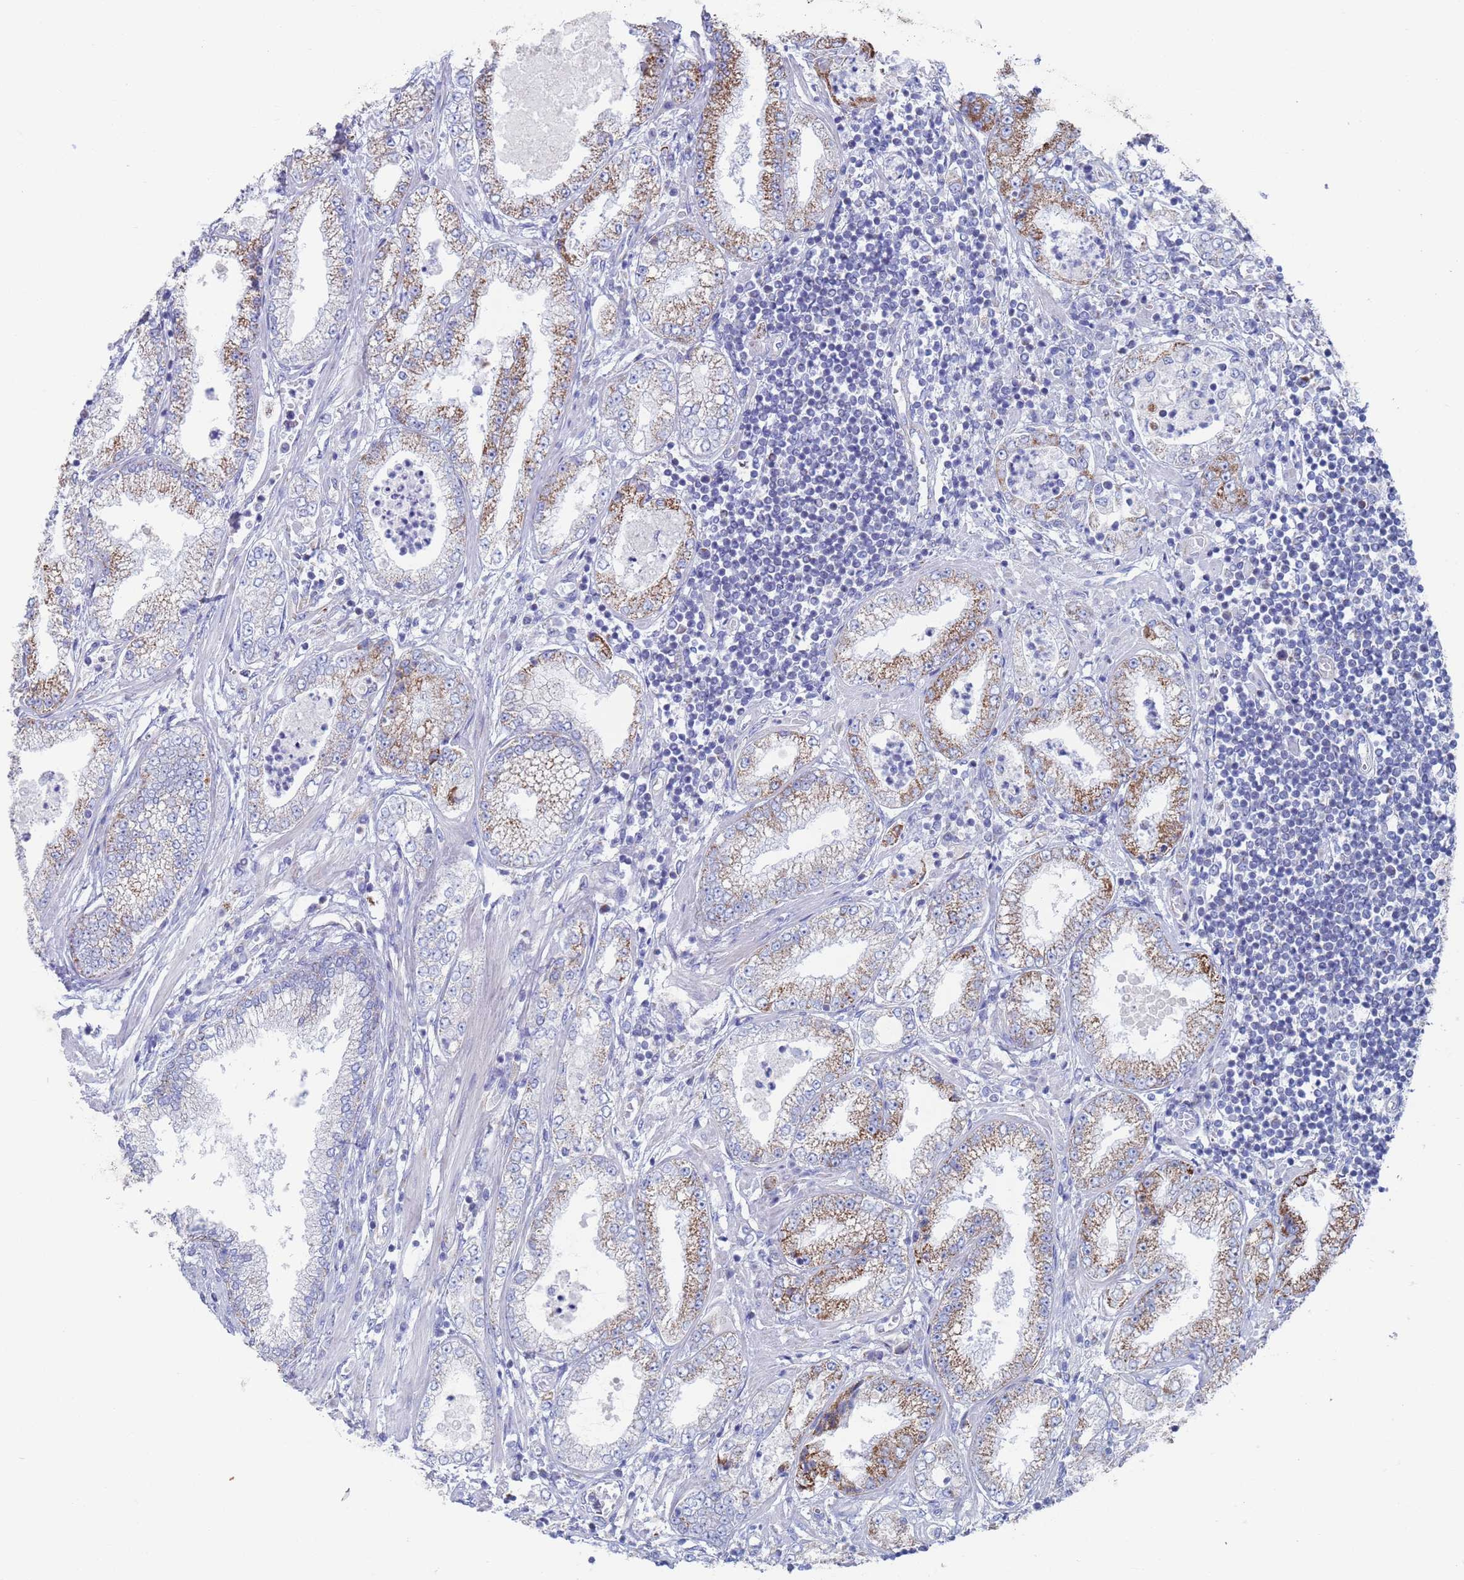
{"staining": {"intensity": "moderate", "quantity": ">75%", "location": "cytoplasmic/membranous"}, "tissue": "prostate cancer", "cell_type": "Tumor cells", "image_type": "cancer", "snomed": [{"axis": "morphology", "description": "Adenocarcinoma, High grade"}, {"axis": "topography", "description": "Prostate"}], "caption": "The immunohistochemical stain shows moderate cytoplasmic/membranous positivity in tumor cells of prostate high-grade adenocarcinoma tissue.", "gene": "MRPL22", "patient": {"sex": "male", "age": 69}}